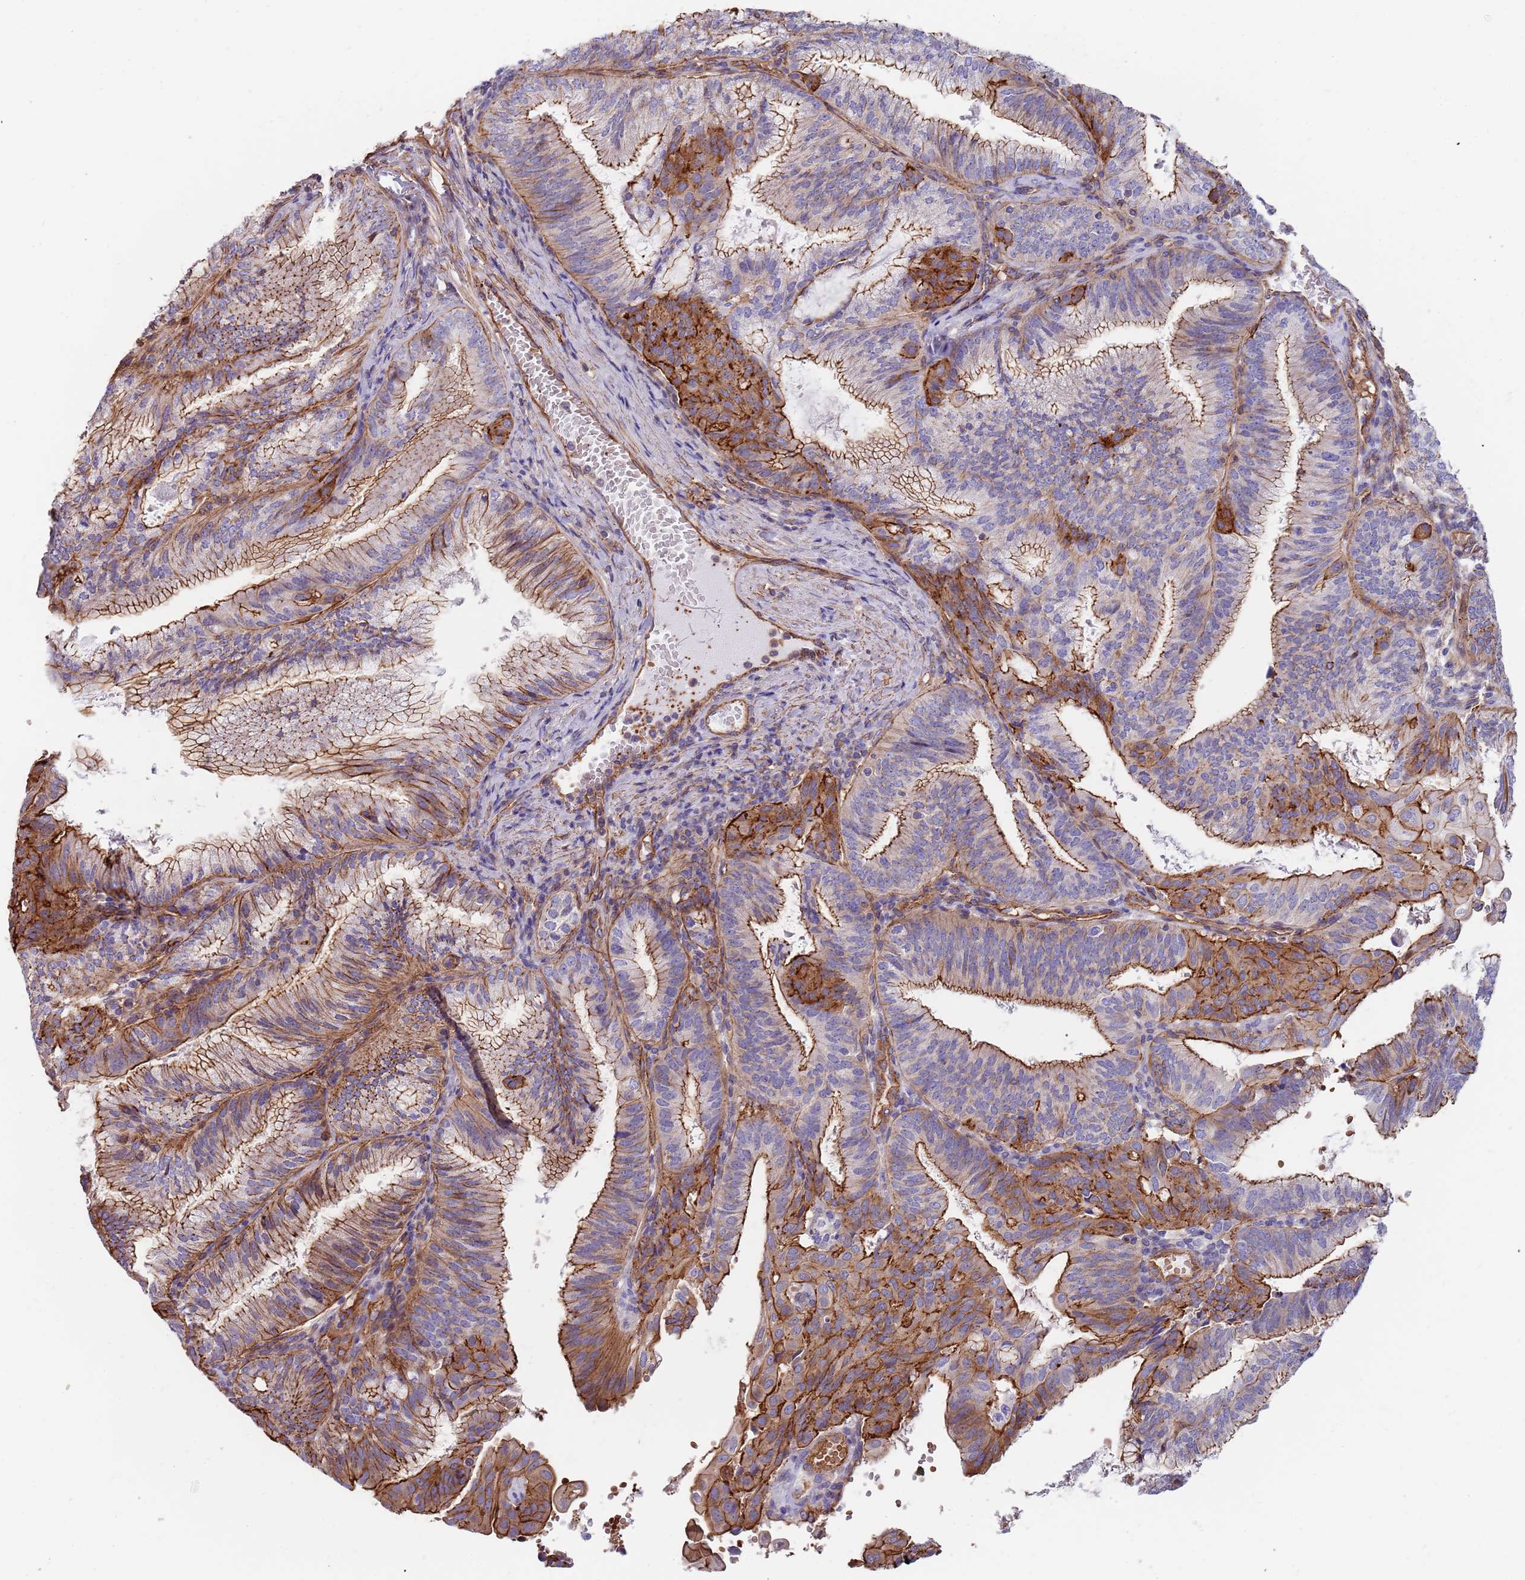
{"staining": {"intensity": "strong", "quantity": "25%-75%", "location": "cytoplasmic/membranous"}, "tissue": "endometrial cancer", "cell_type": "Tumor cells", "image_type": "cancer", "snomed": [{"axis": "morphology", "description": "Adenocarcinoma, NOS"}, {"axis": "topography", "description": "Endometrium"}], "caption": "Brown immunohistochemical staining in human endometrial adenocarcinoma demonstrates strong cytoplasmic/membranous expression in about 25%-75% of tumor cells.", "gene": "GFRAL", "patient": {"sex": "female", "age": 49}}